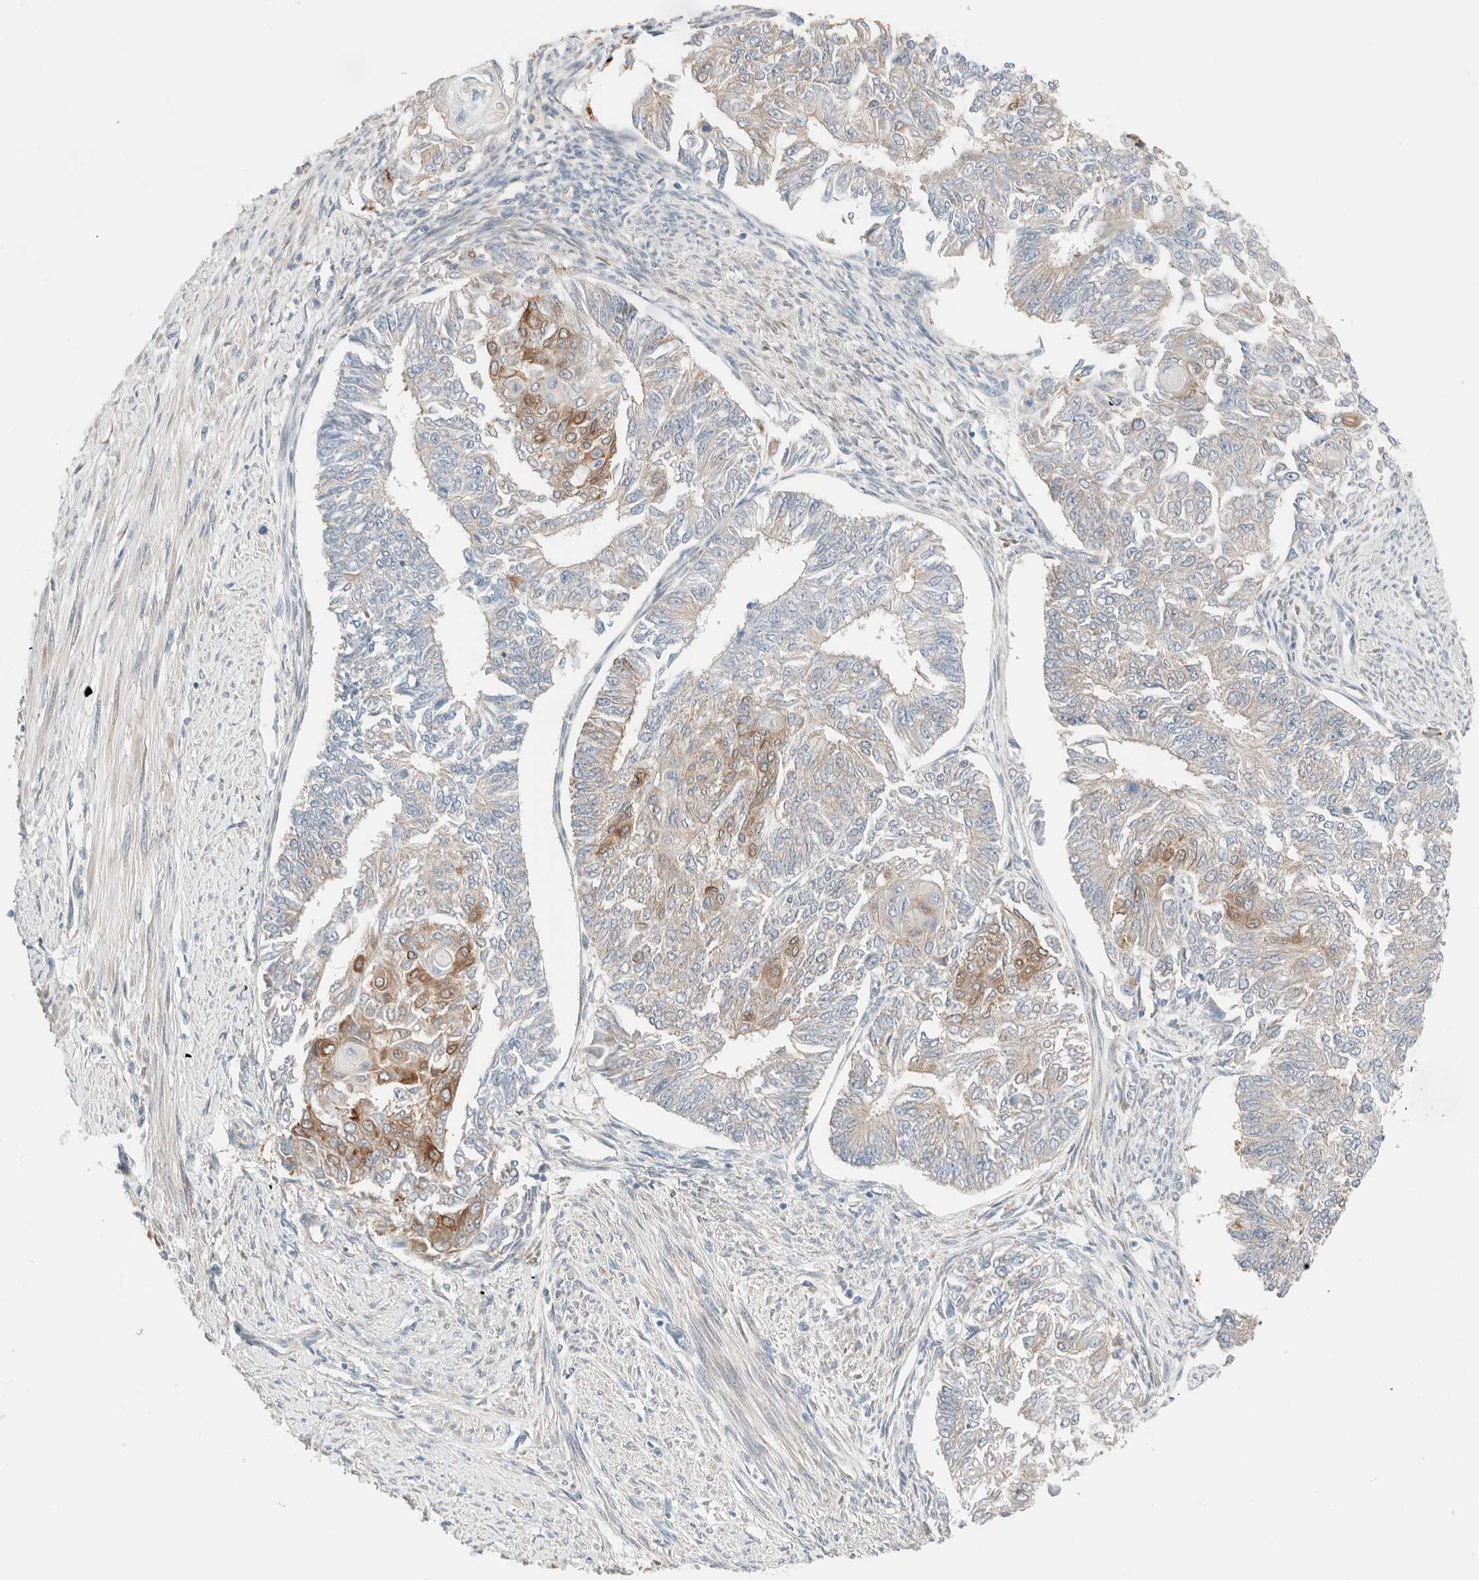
{"staining": {"intensity": "moderate", "quantity": "<25%", "location": "cytoplasmic/membranous"}, "tissue": "endometrial cancer", "cell_type": "Tumor cells", "image_type": "cancer", "snomed": [{"axis": "morphology", "description": "Adenocarcinoma, NOS"}, {"axis": "topography", "description": "Endometrium"}], "caption": "Endometrial cancer stained with a protein marker exhibits moderate staining in tumor cells.", "gene": "PCM1", "patient": {"sex": "female", "age": 32}}